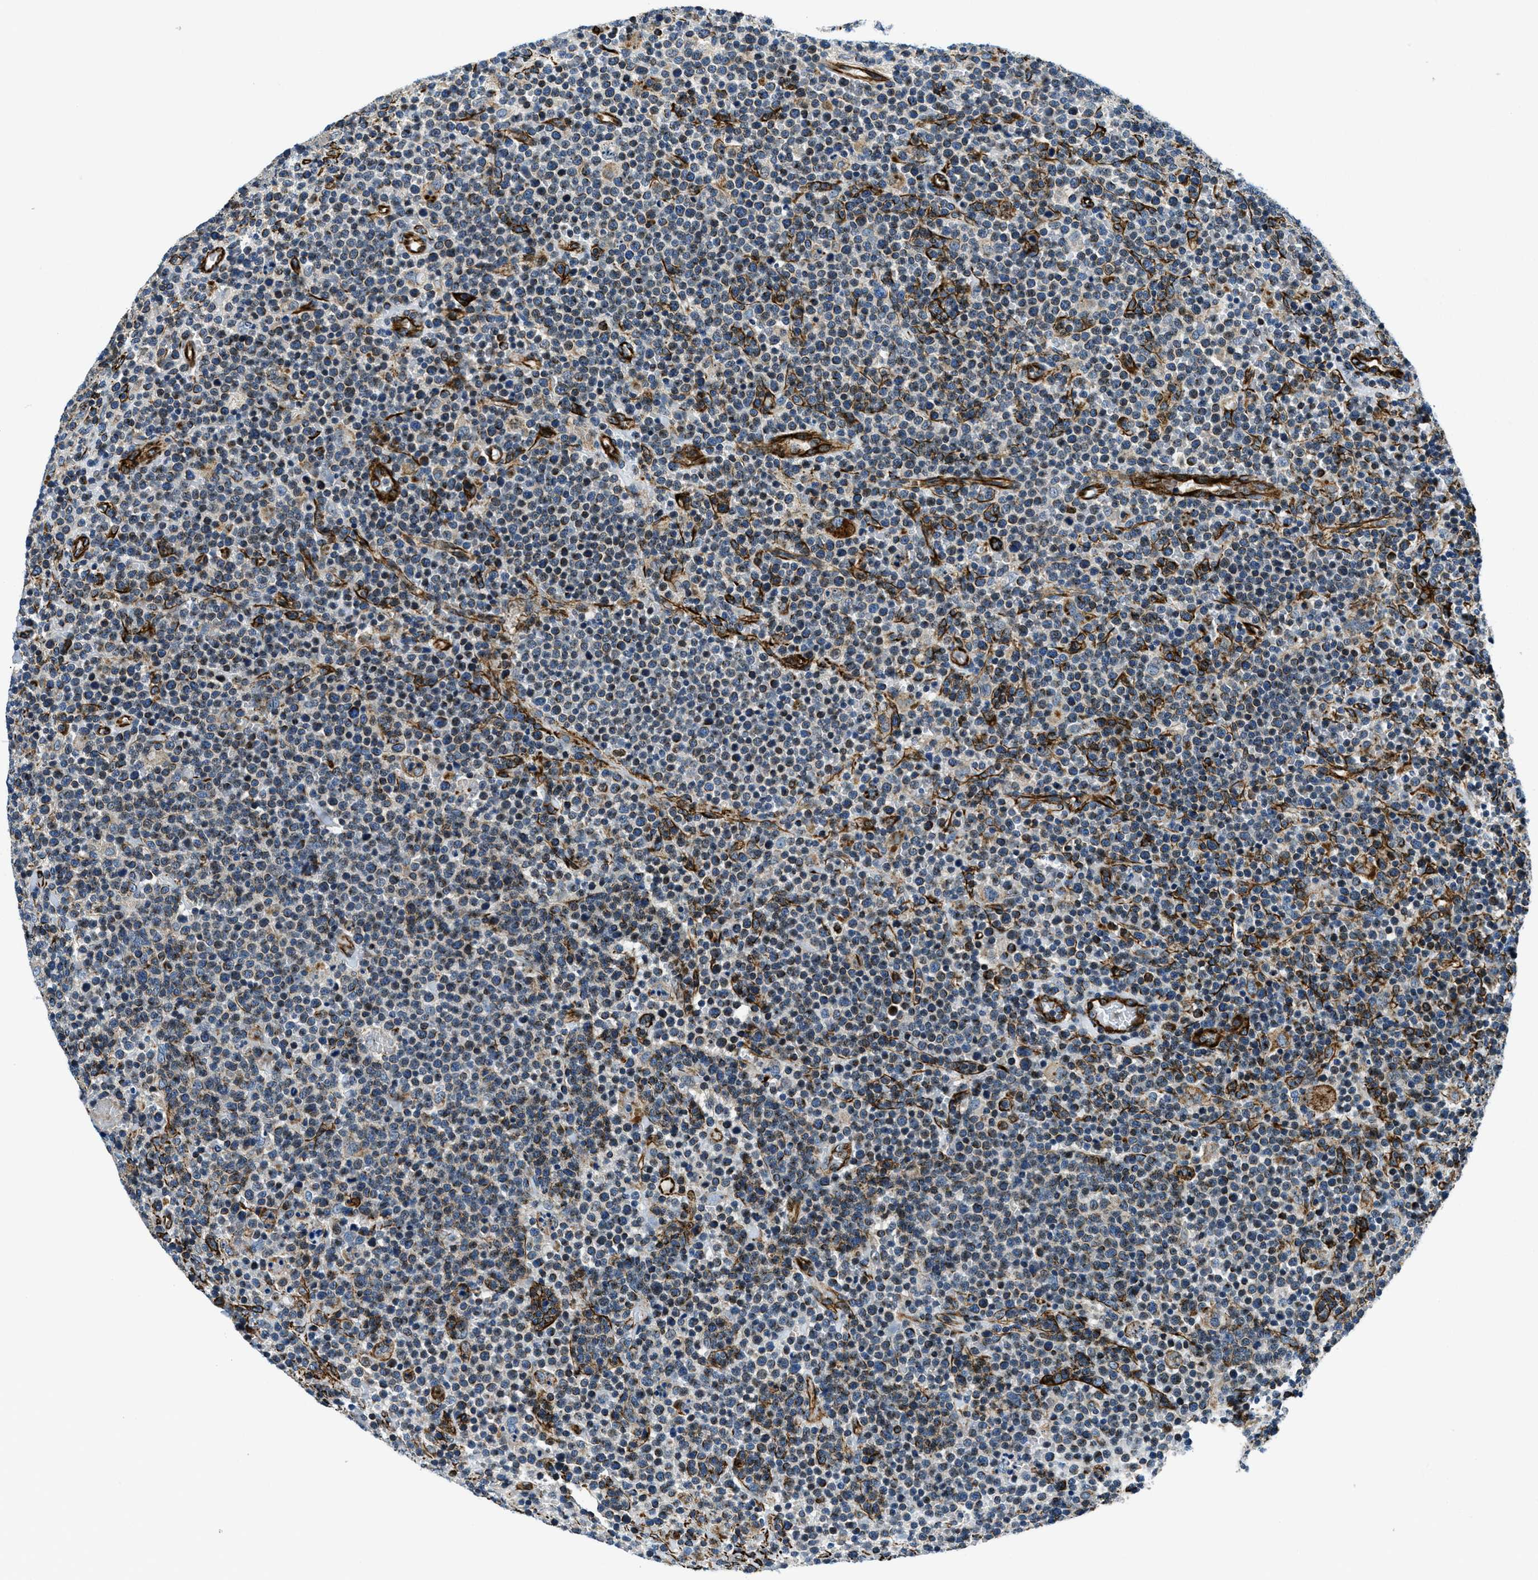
{"staining": {"intensity": "negative", "quantity": "none", "location": "none"}, "tissue": "lymphoma", "cell_type": "Tumor cells", "image_type": "cancer", "snomed": [{"axis": "morphology", "description": "Malignant lymphoma, non-Hodgkin's type, High grade"}, {"axis": "topography", "description": "Lymph node"}], "caption": "A histopathology image of lymphoma stained for a protein displays no brown staining in tumor cells.", "gene": "GNS", "patient": {"sex": "male", "age": 61}}